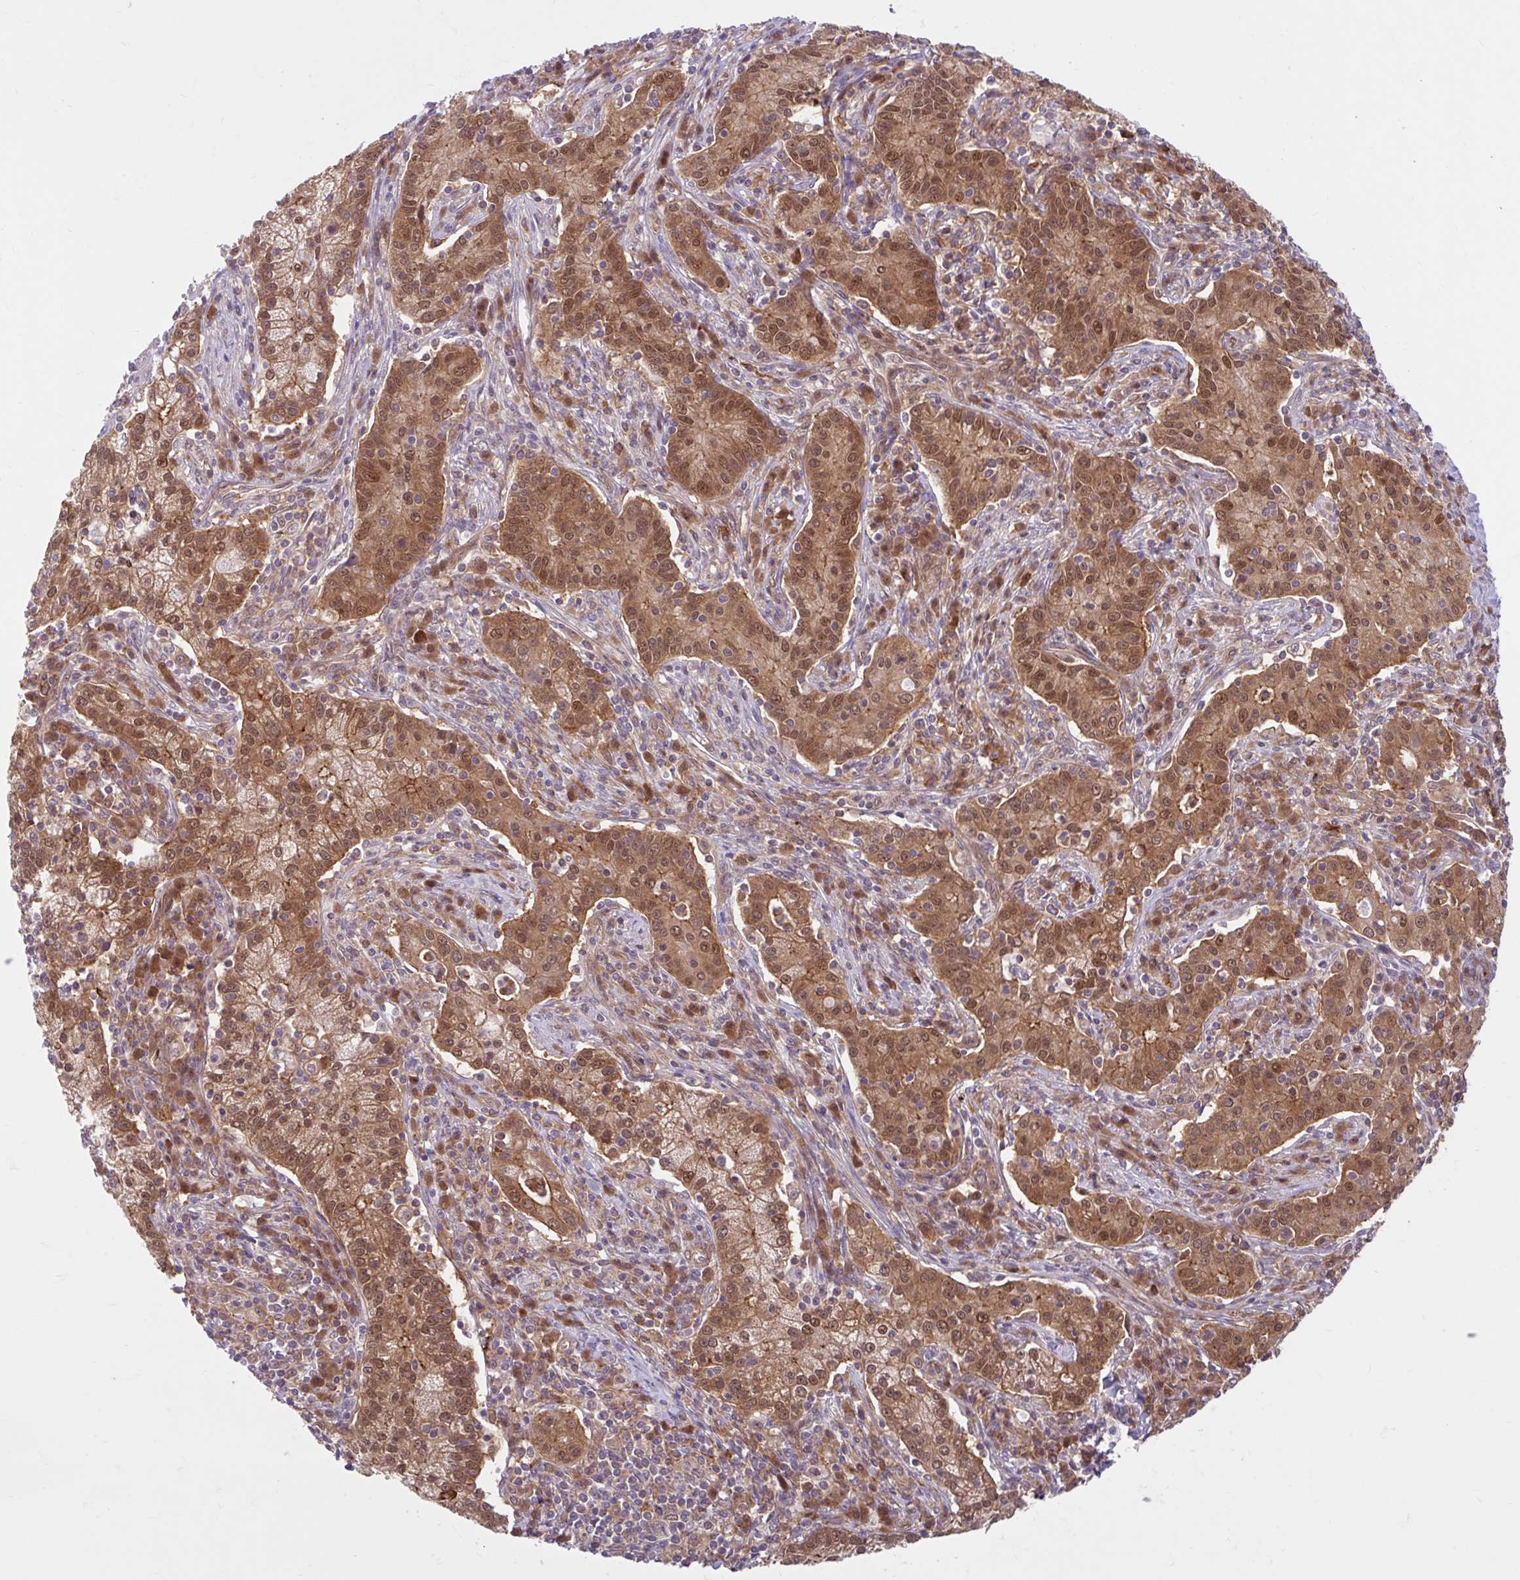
{"staining": {"intensity": "moderate", "quantity": ">75%", "location": "cytoplasmic/membranous,nuclear"}, "tissue": "cervical cancer", "cell_type": "Tumor cells", "image_type": "cancer", "snomed": [{"axis": "morphology", "description": "Normal tissue, NOS"}, {"axis": "morphology", "description": "Adenocarcinoma, NOS"}, {"axis": "topography", "description": "Cervix"}], "caption": "Adenocarcinoma (cervical) stained with a brown dye demonstrates moderate cytoplasmic/membranous and nuclear positive positivity in about >75% of tumor cells.", "gene": "HMBS", "patient": {"sex": "female", "age": 44}}